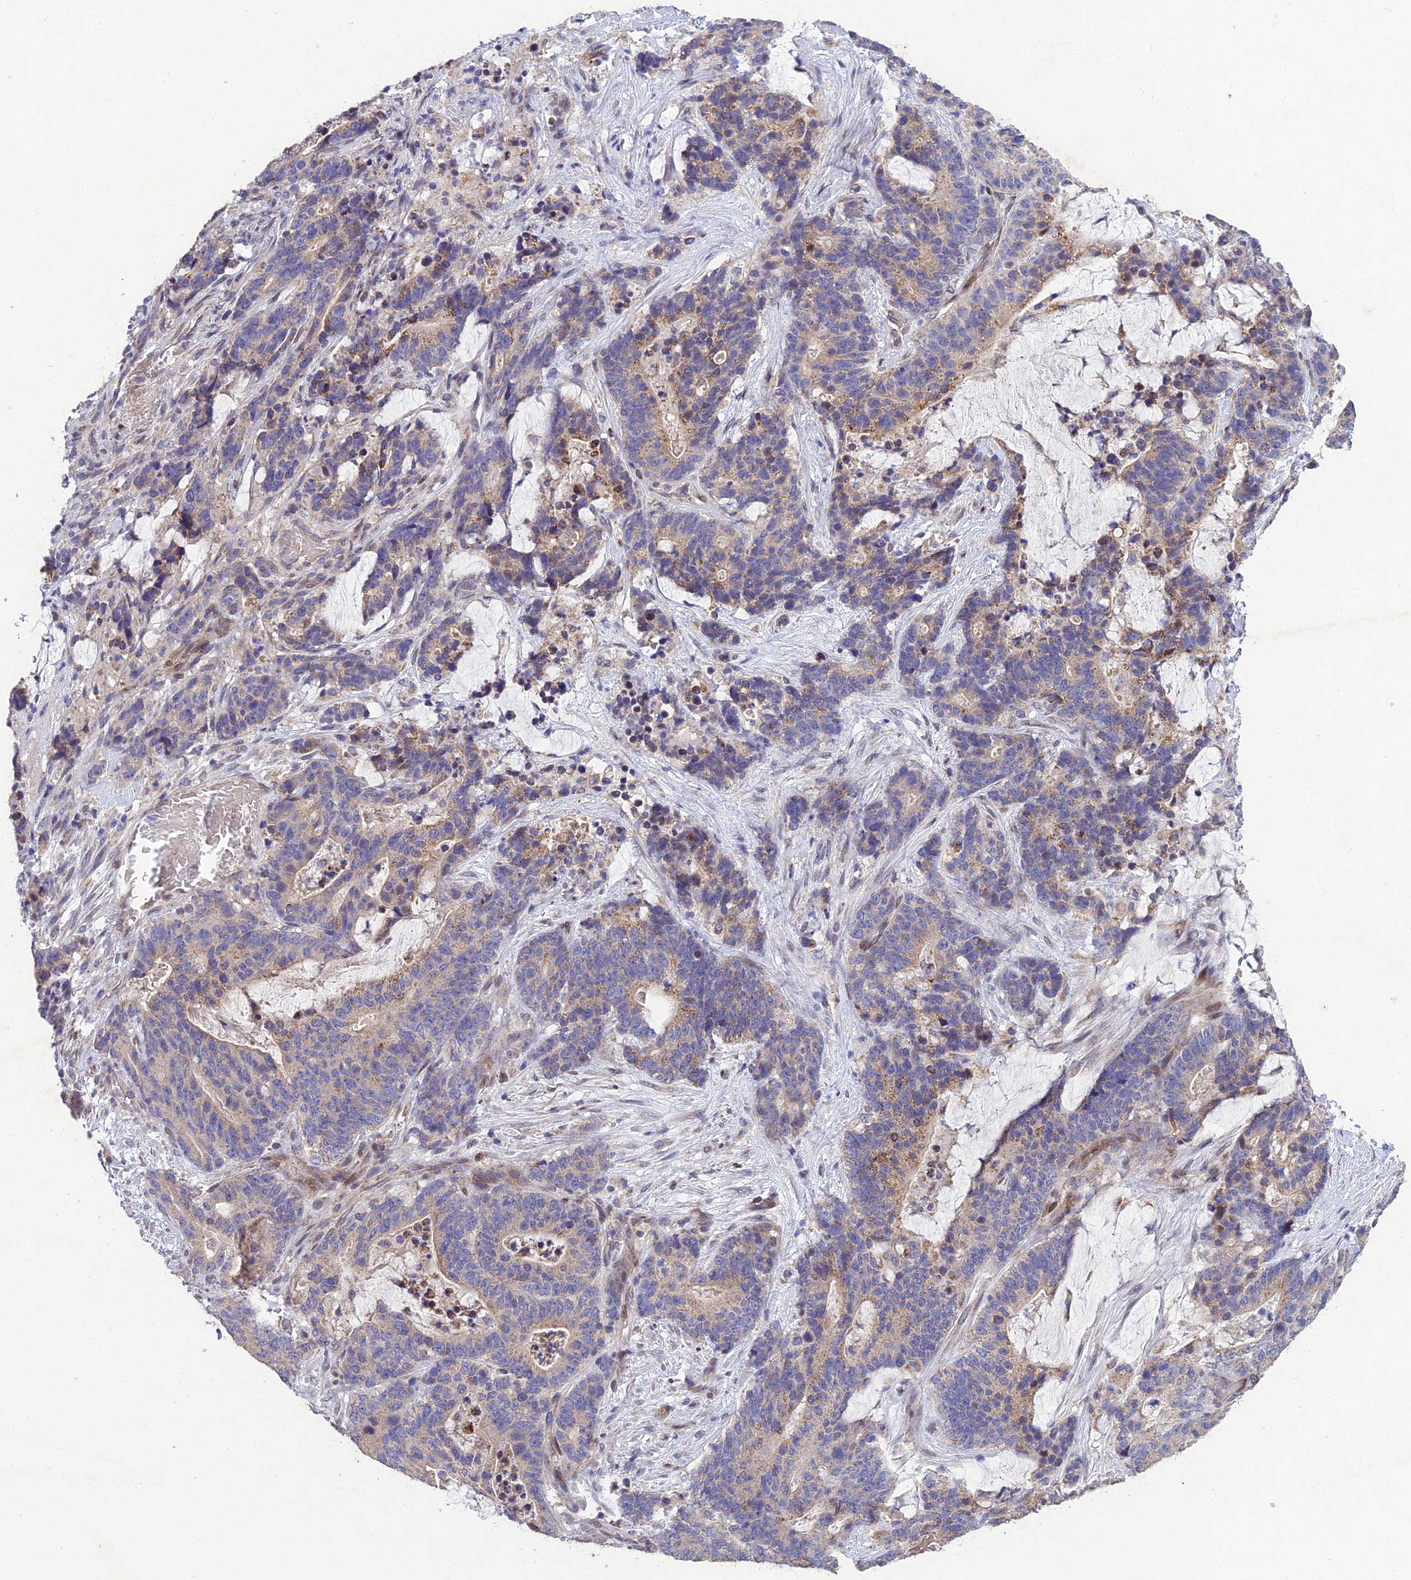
{"staining": {"intensity": "weak", "quantity": "25%-75%", "location": "cytoplasmic/membranous"}, "tissue": "stomach cancer", "cell_type": "Tumor cells", "image_type": "cancer", "snomed": [{"axis": "morphology", "description": "Normal tissue, NOS"}, {"axis": "morphology", "description": "Adenocarcinoma, NOS"}, {"axis": "topography", "description": "Stomach"}], "caption": "Adenocarcinoma (stomach) tissue shows weak cytoplasmic/membranous expression in about 25%-75% of tumor cells Nuclei are stained in blue.", "gene": "MGAT2", "patient": {"sex": "female", "age": 64}}